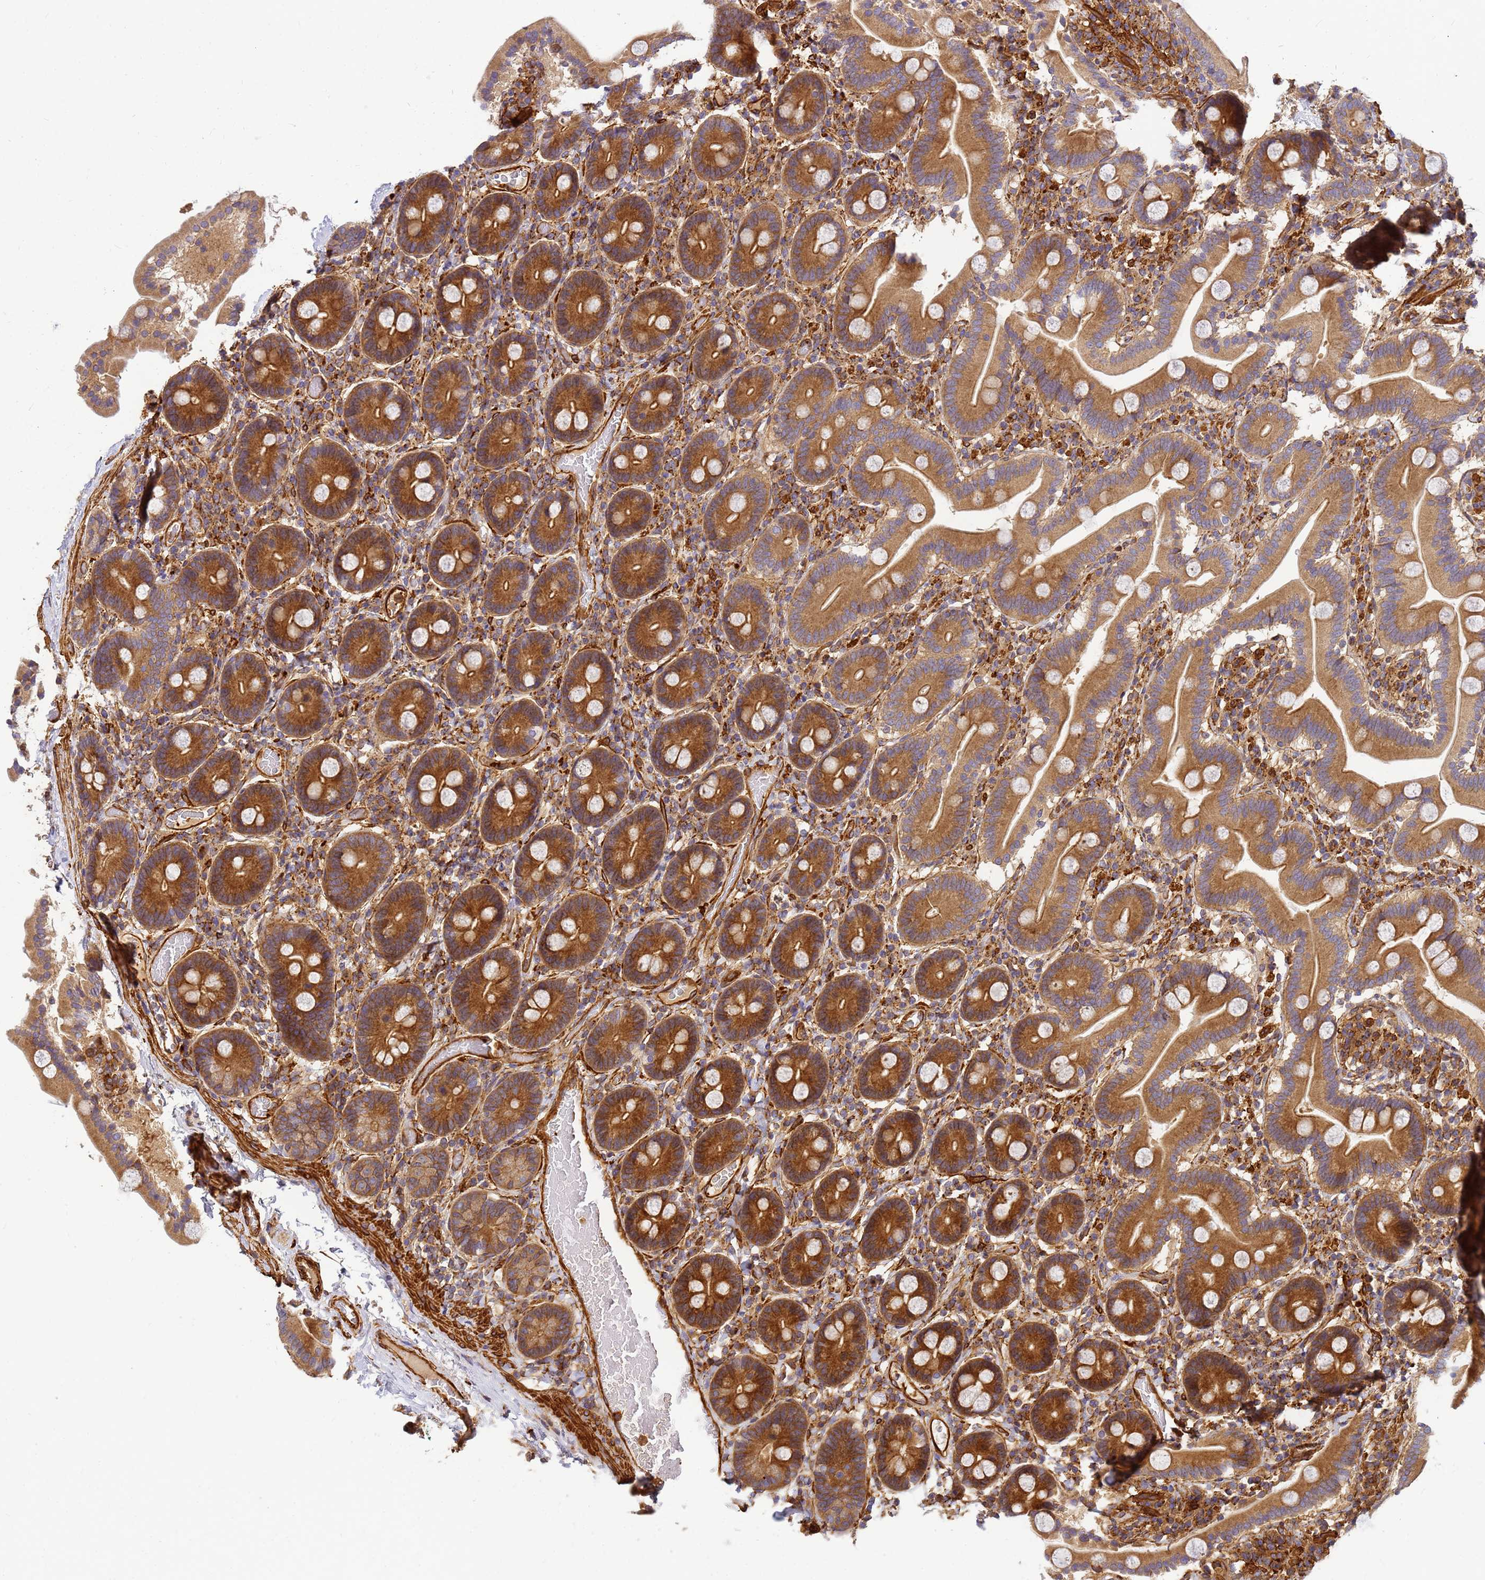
{"staining": {"intensity": "moderate", "quantity": ">75%", "location": "cytoplasmic/membranous"}, "tissue": "duodenum", "cell_type": "Glandular cells", "image_type": "normal", "snomed": [{"axis": "morphology", "description": "Normal tissue, NOS"}, {"axis": "topography", "description": "Duodenum"}], "caption": "Immunohistochemistry (IHC) (DAB) staining of unremarkable human duodenum displays moderate cytoplasmic/membranous protein staining in about >75% of glandular cells.", "gene": "C2CD5", "patient": {"sex": "male", "age": 55}}